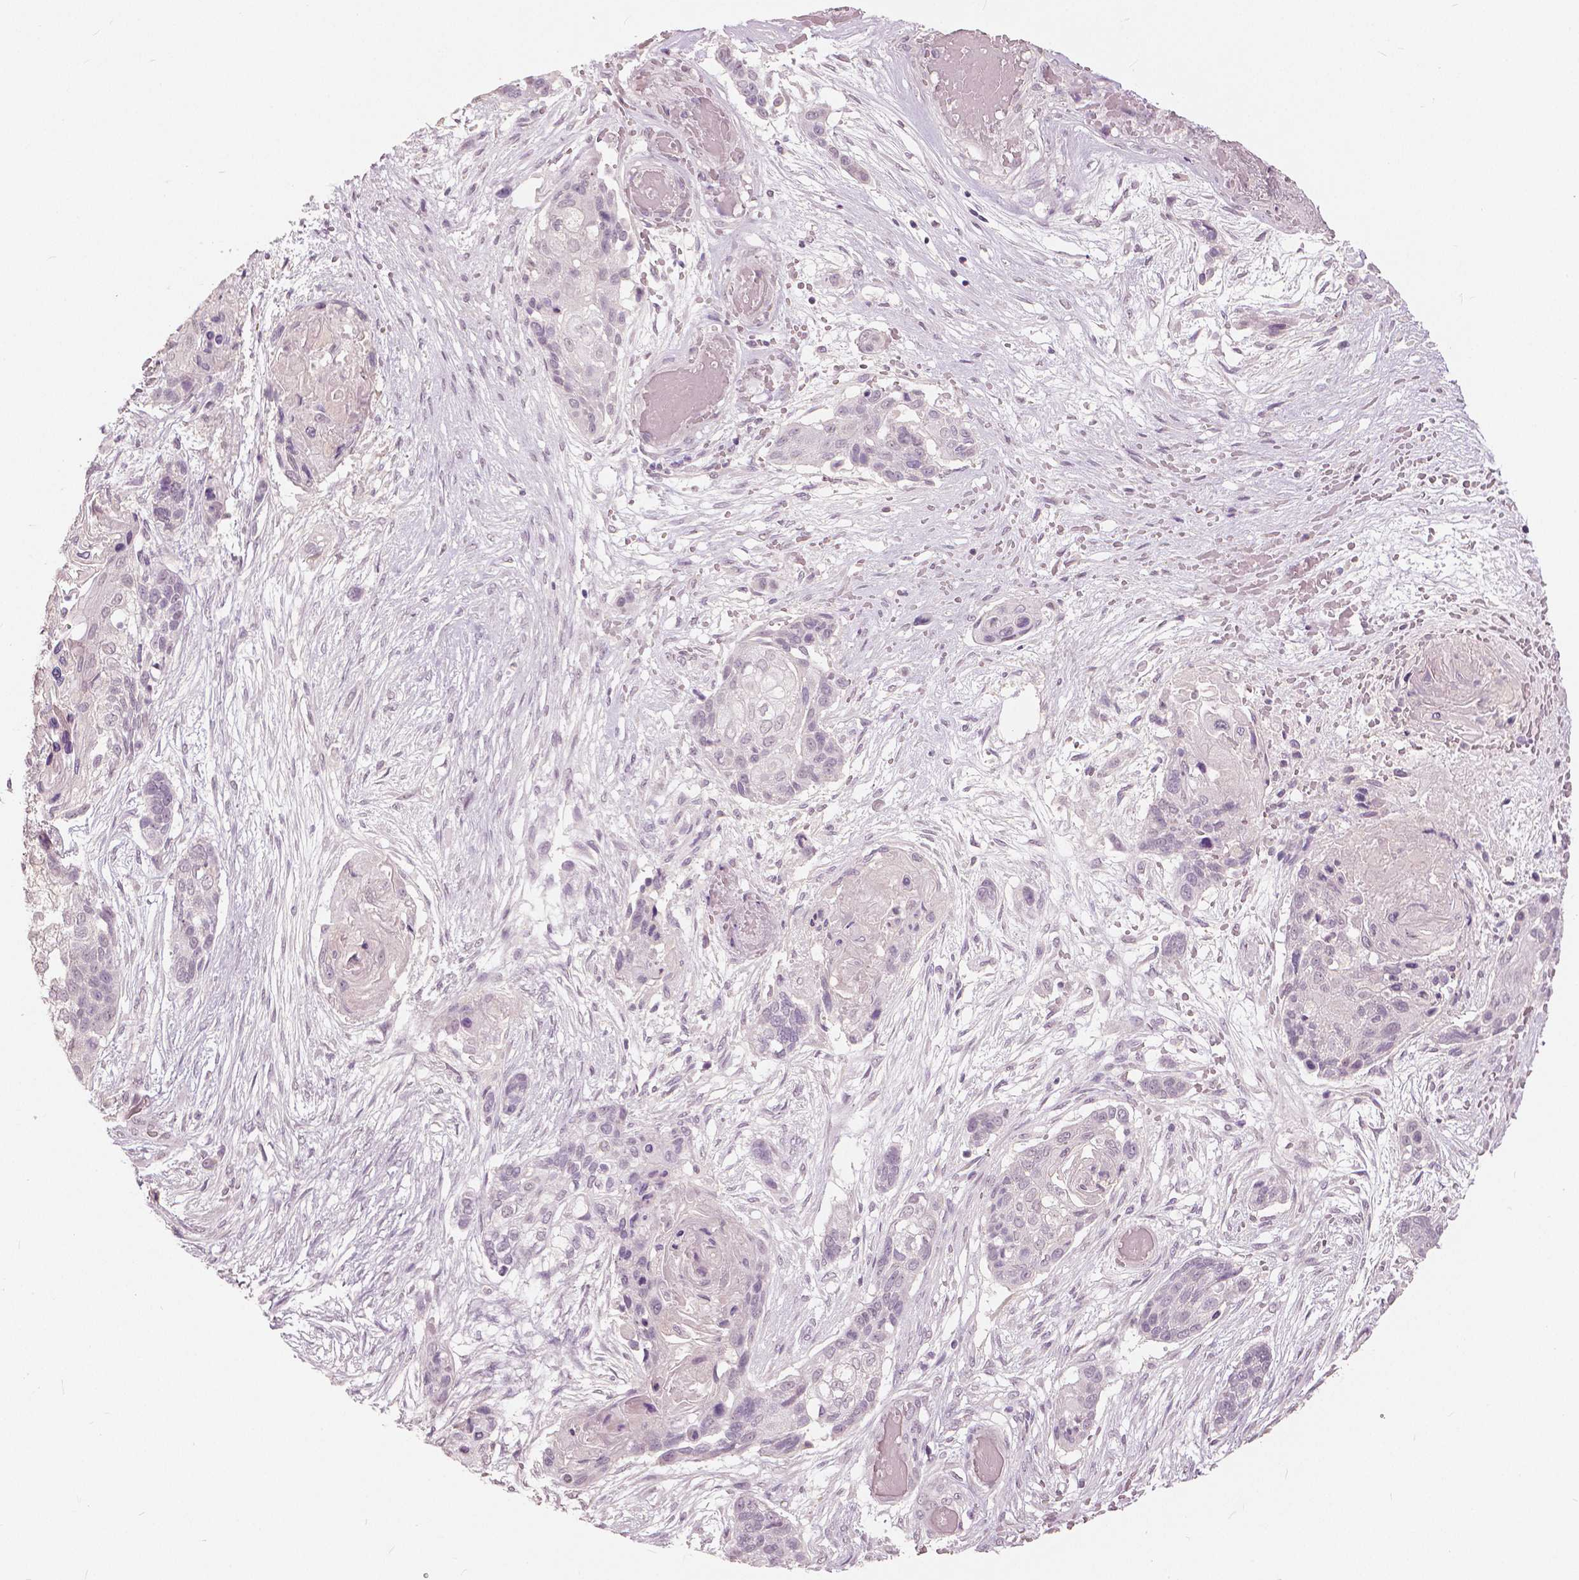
{"staining": {"intensity": "negative", "quantity": "none", "location": "none"}, "tissue": "lung cancer", "cell_type": "Tumor cells", "image_type": "cancer", "snomed": [{"axis": "morphology", "description": "Squamous cell carcinoma, NOS"}, {"axis": "topography", "description": "Lung"}], "caption": "Immunohistochemical staining of lung cancer displays no significant expression in tumor cells. The staining is performed using DAB brown chromogen with nuclei counter-stained in using hematoxylin.", "gene": "NANOG", "patient": {"sex": "male", "age": 69}}